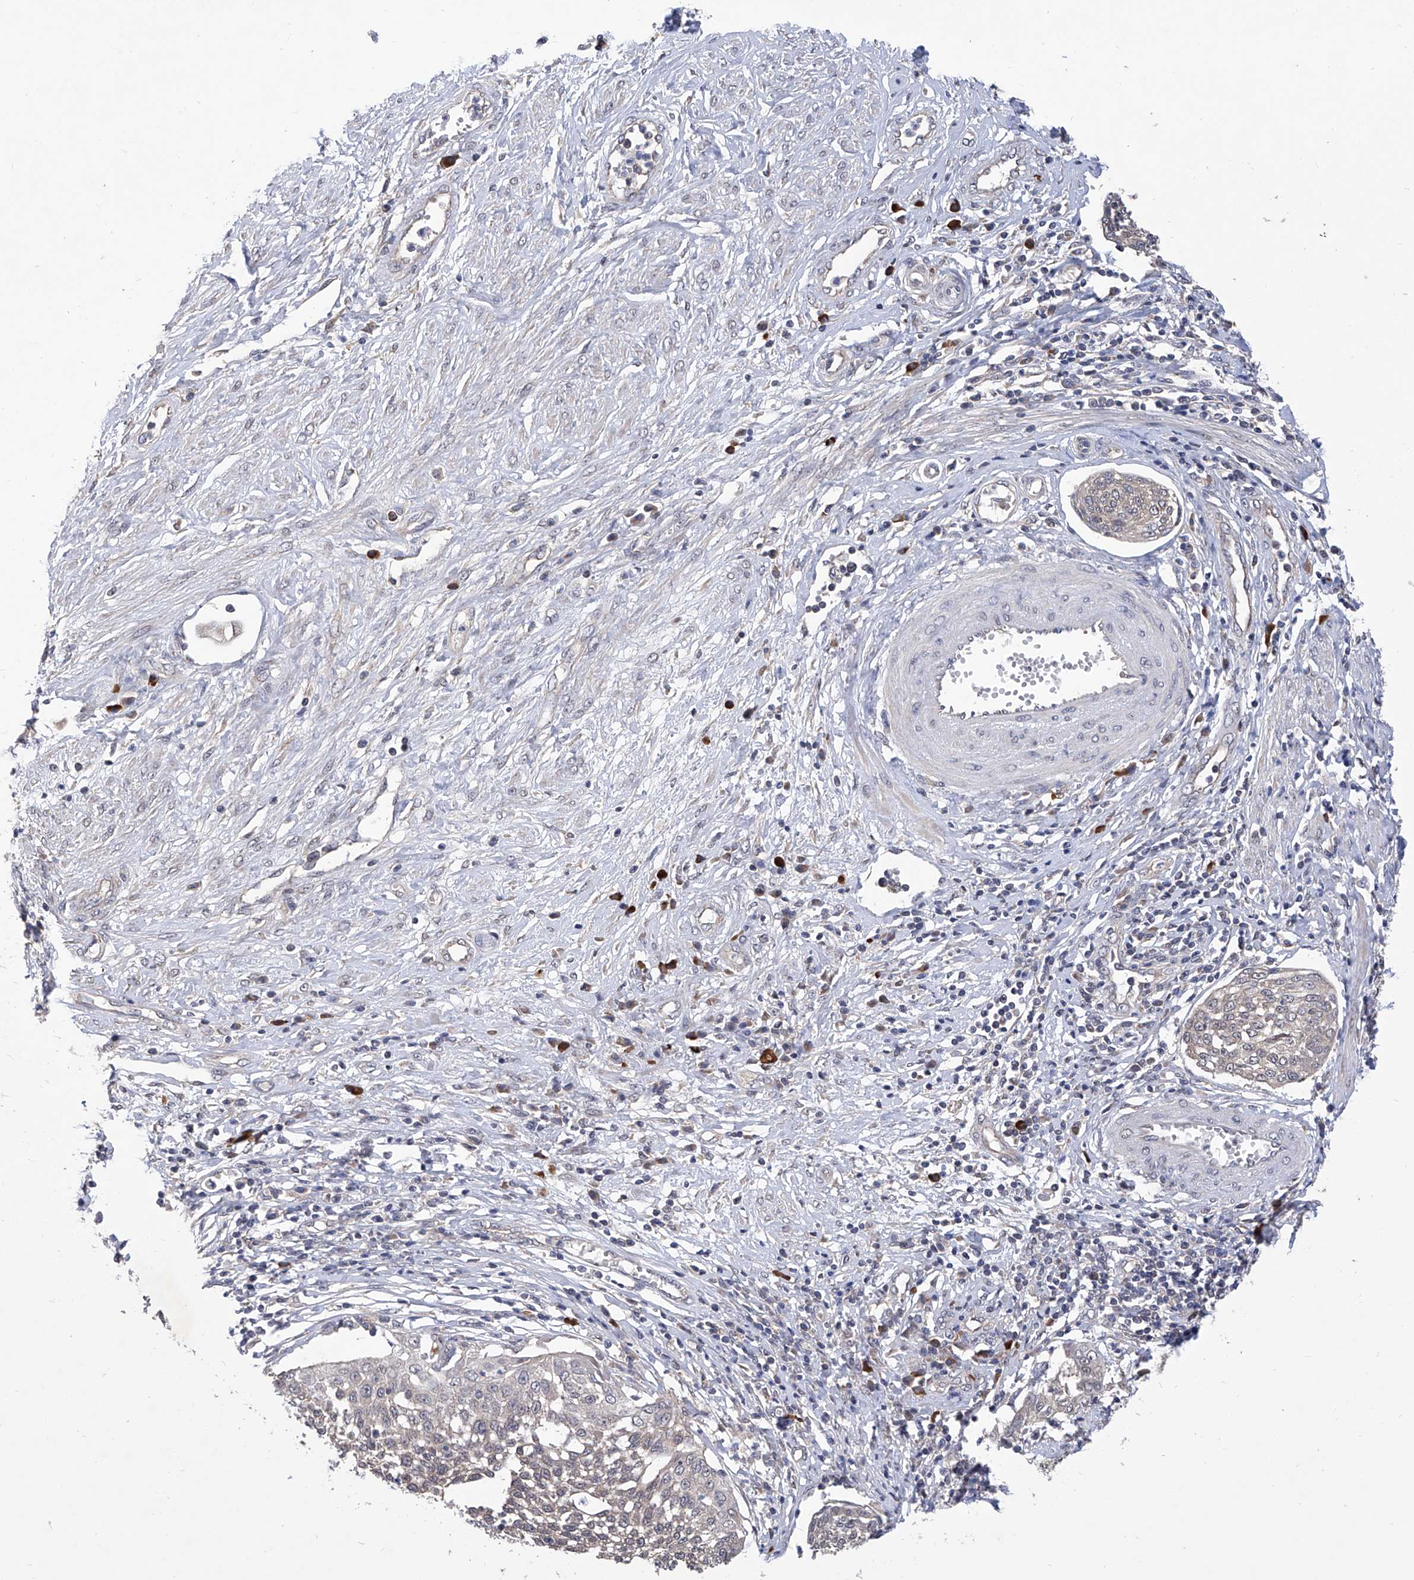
{"staining": {"intensity": "negative", "quantity": "none", "location": "none"}, "tissue": "cervical cancer", "cell_type": "Tumor cells", "image_type": "cancer", "snomed": [{"axis": "morphology", "description": "Squamous cell carcinoma, NOS"}, {"axis": "topography", "description": "Cervix"}], "caption": "Cervical cancer was stained to show a protein in brown. There is no significant staining in tumor cells.", "gene": "USP45", "patient": {"sex": "female", "age": 34}}